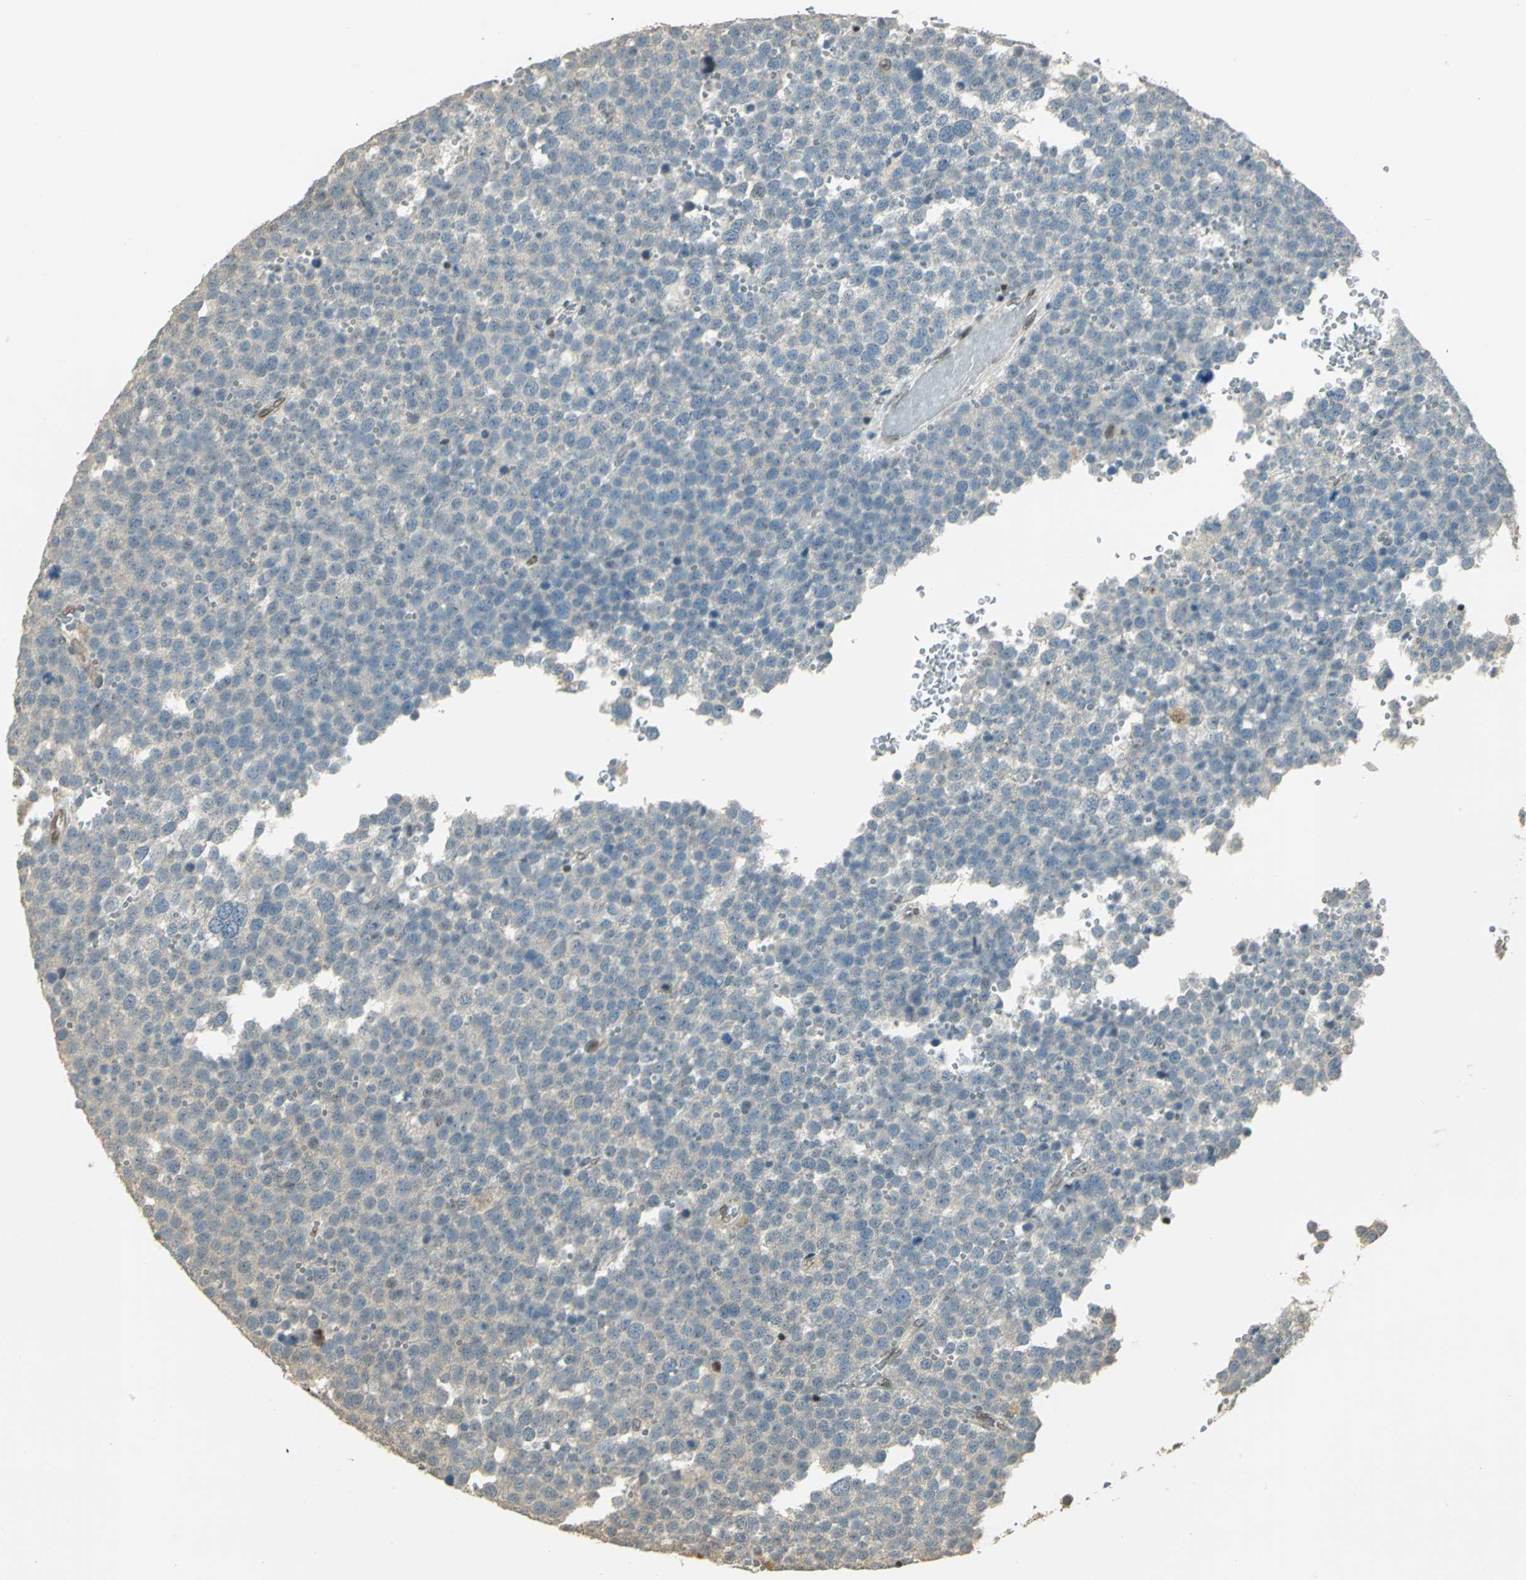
{"staining": {"intensity": "negative", "quantity": "none", "location": "none"}, "tissue": "testis cancer", "cell_type": "Tumor cells", "image_type": "cancer", "snomed": [{"axis": "morphology", "description": "Seminoma, NOS"}, {"axis": "topography", "description": "Testis"}], "caption": "This is an immunohistochemistry micrograph of testis seminoma. There is no positivity in tumor cells.", "gene": "ELF1", "patient": {"sex": "male", "age": 71}}